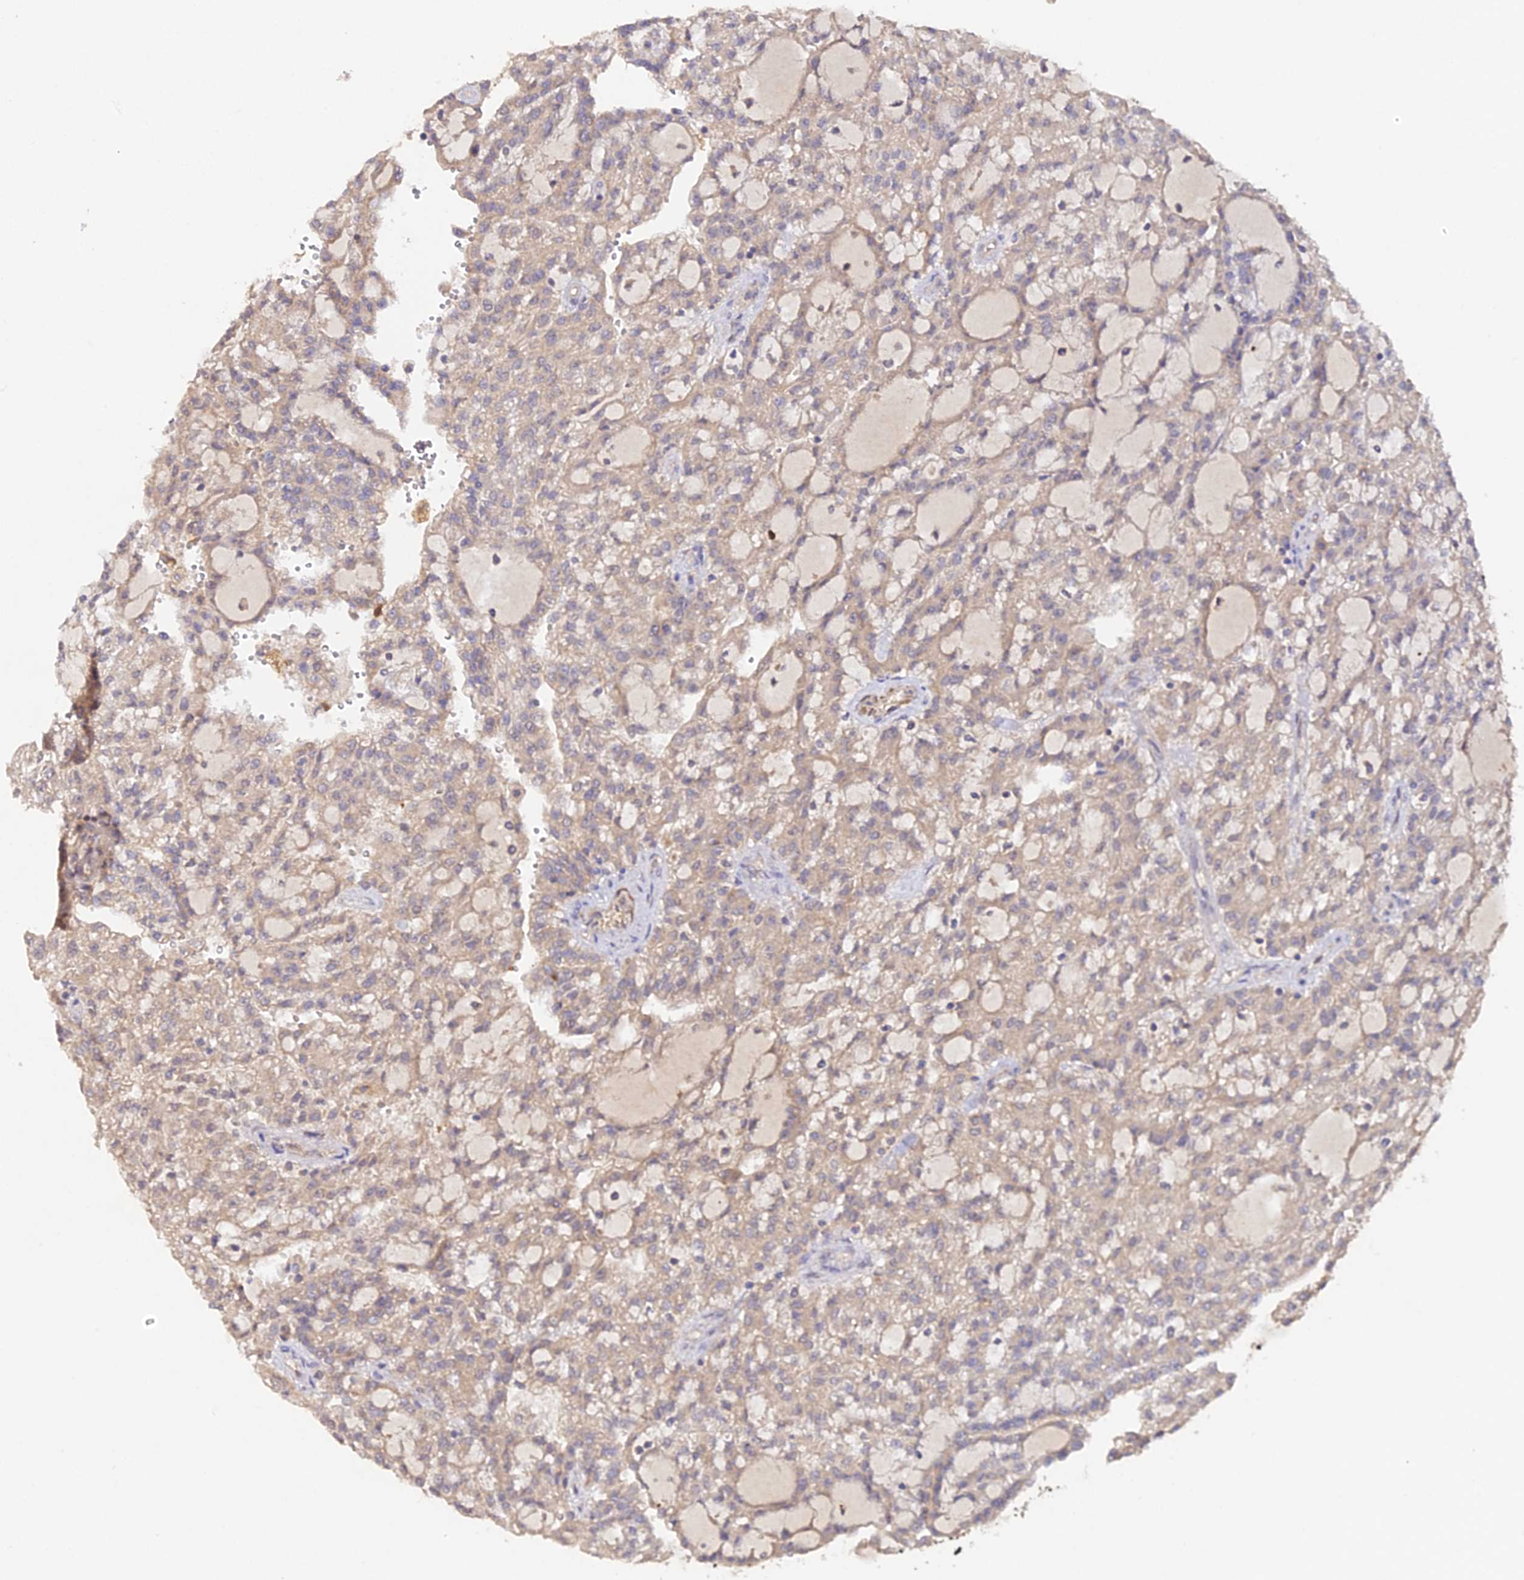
{"staining": {"intensity": "weak", "quantity": "25%-75%", "location": "cytoplasmic/membranous"}, "tissue": "renal cancer", "cell_type": "Tumor cells", "image_type": "cancer", "snomed": [{"axis": "morphology", "description": "Adenocarcinoma, NOS"}, {"axis": "topography", "description": "Kidney"}], "caption": "An IHC photomicrograph of tumor tissue is shown. Protein staining in brown highlights weak cytoplasmic/membranous positivity in renal cancer (adenocarcinoma) within tumor cells.", "gene": "TRIM26", "patient": {"sex": "male", "age": 63}}